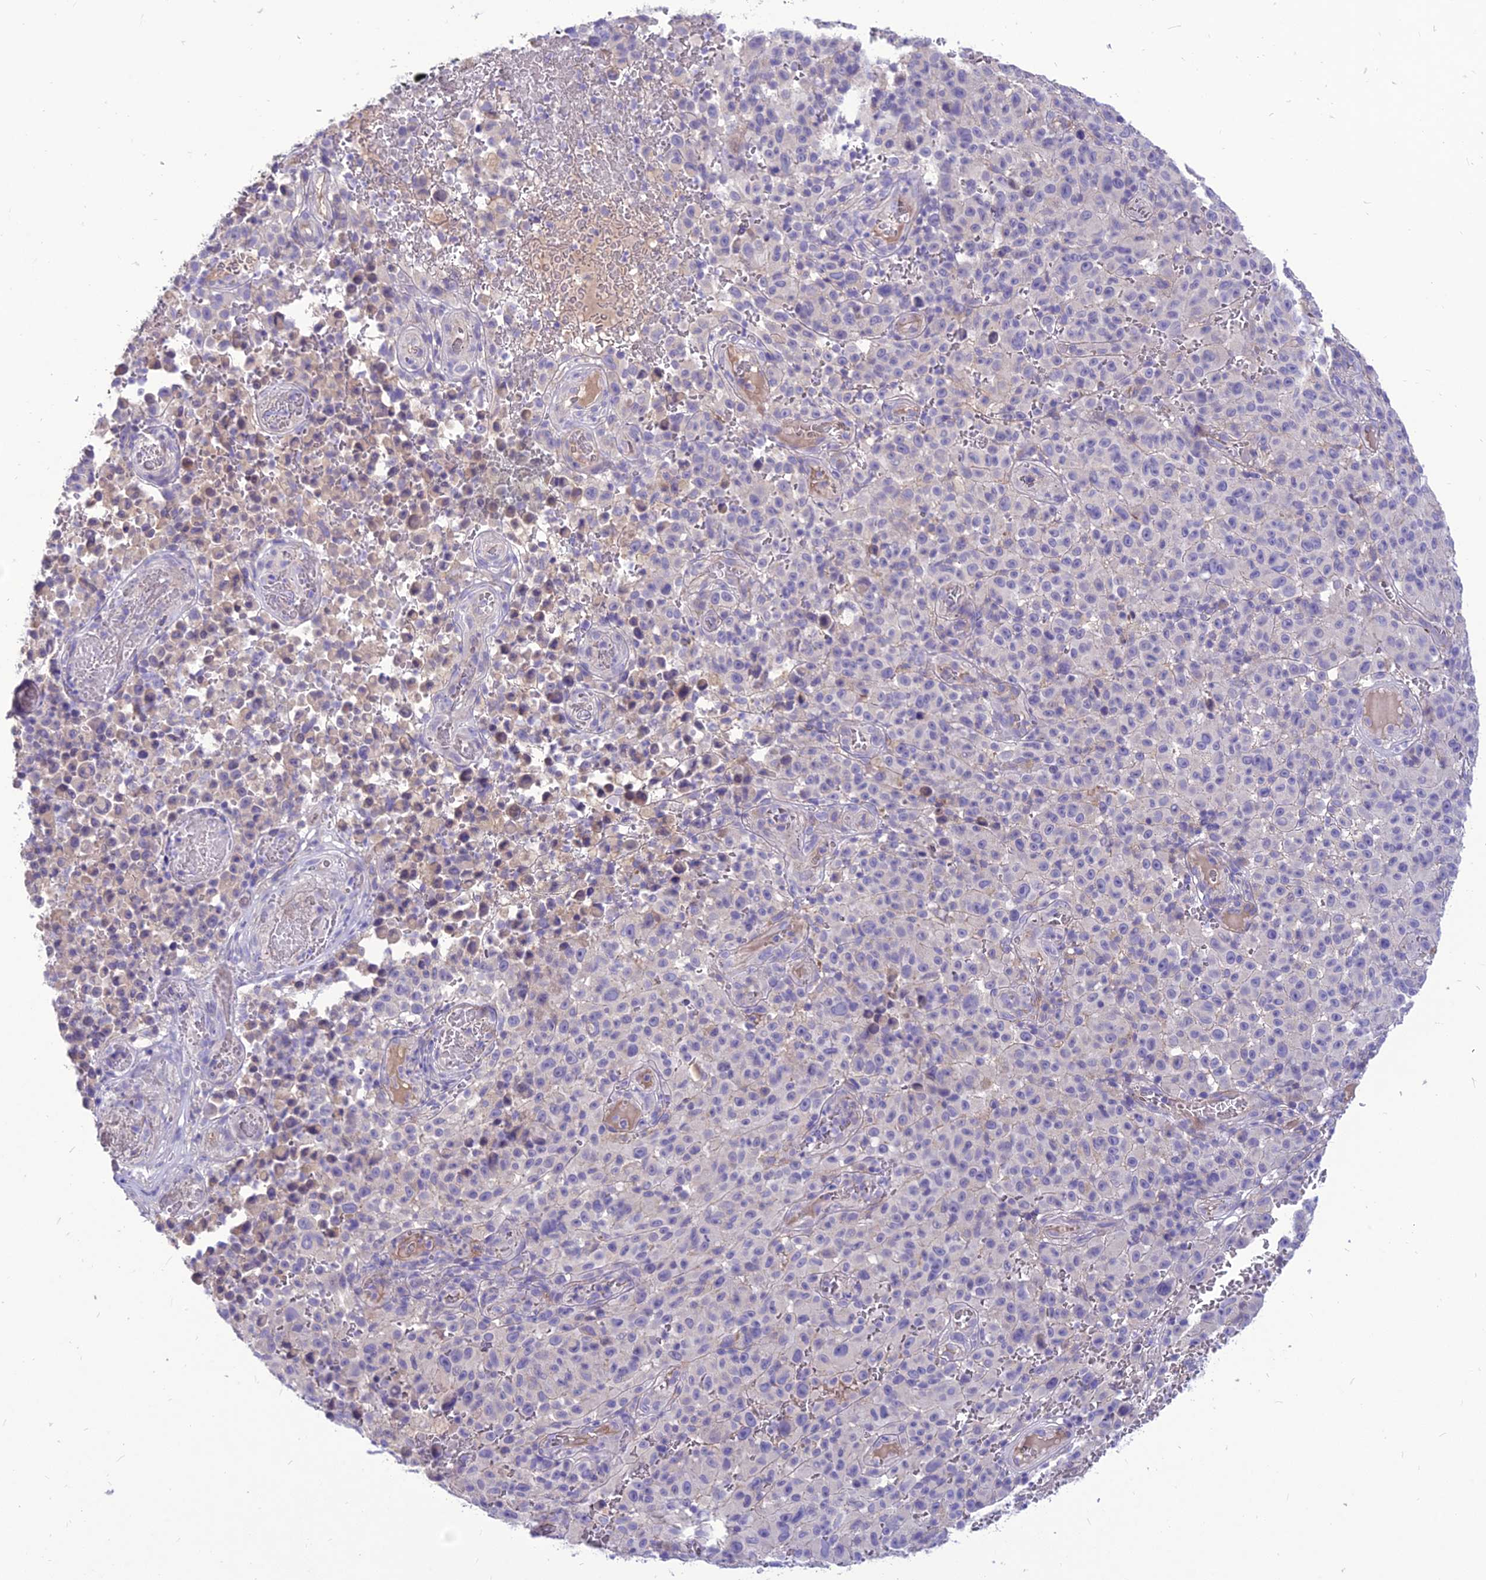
{"staining": {"intensity": "negative", "quantity": "none", "location": "none"}, "tissue": "melanoma", "cell_type": "Tumor cells", "image_type": "cancer", "snomed": [{"axis": "morphology", "description": "Malignant melanoma, NOS"}, {"axis": "topography", "description": "Skin"}], "caption": "The image displays no staining of tumor cells in malignant melanoma.", "gene": "TEKT3", "patient": {"sex": "female", "age": 82}}